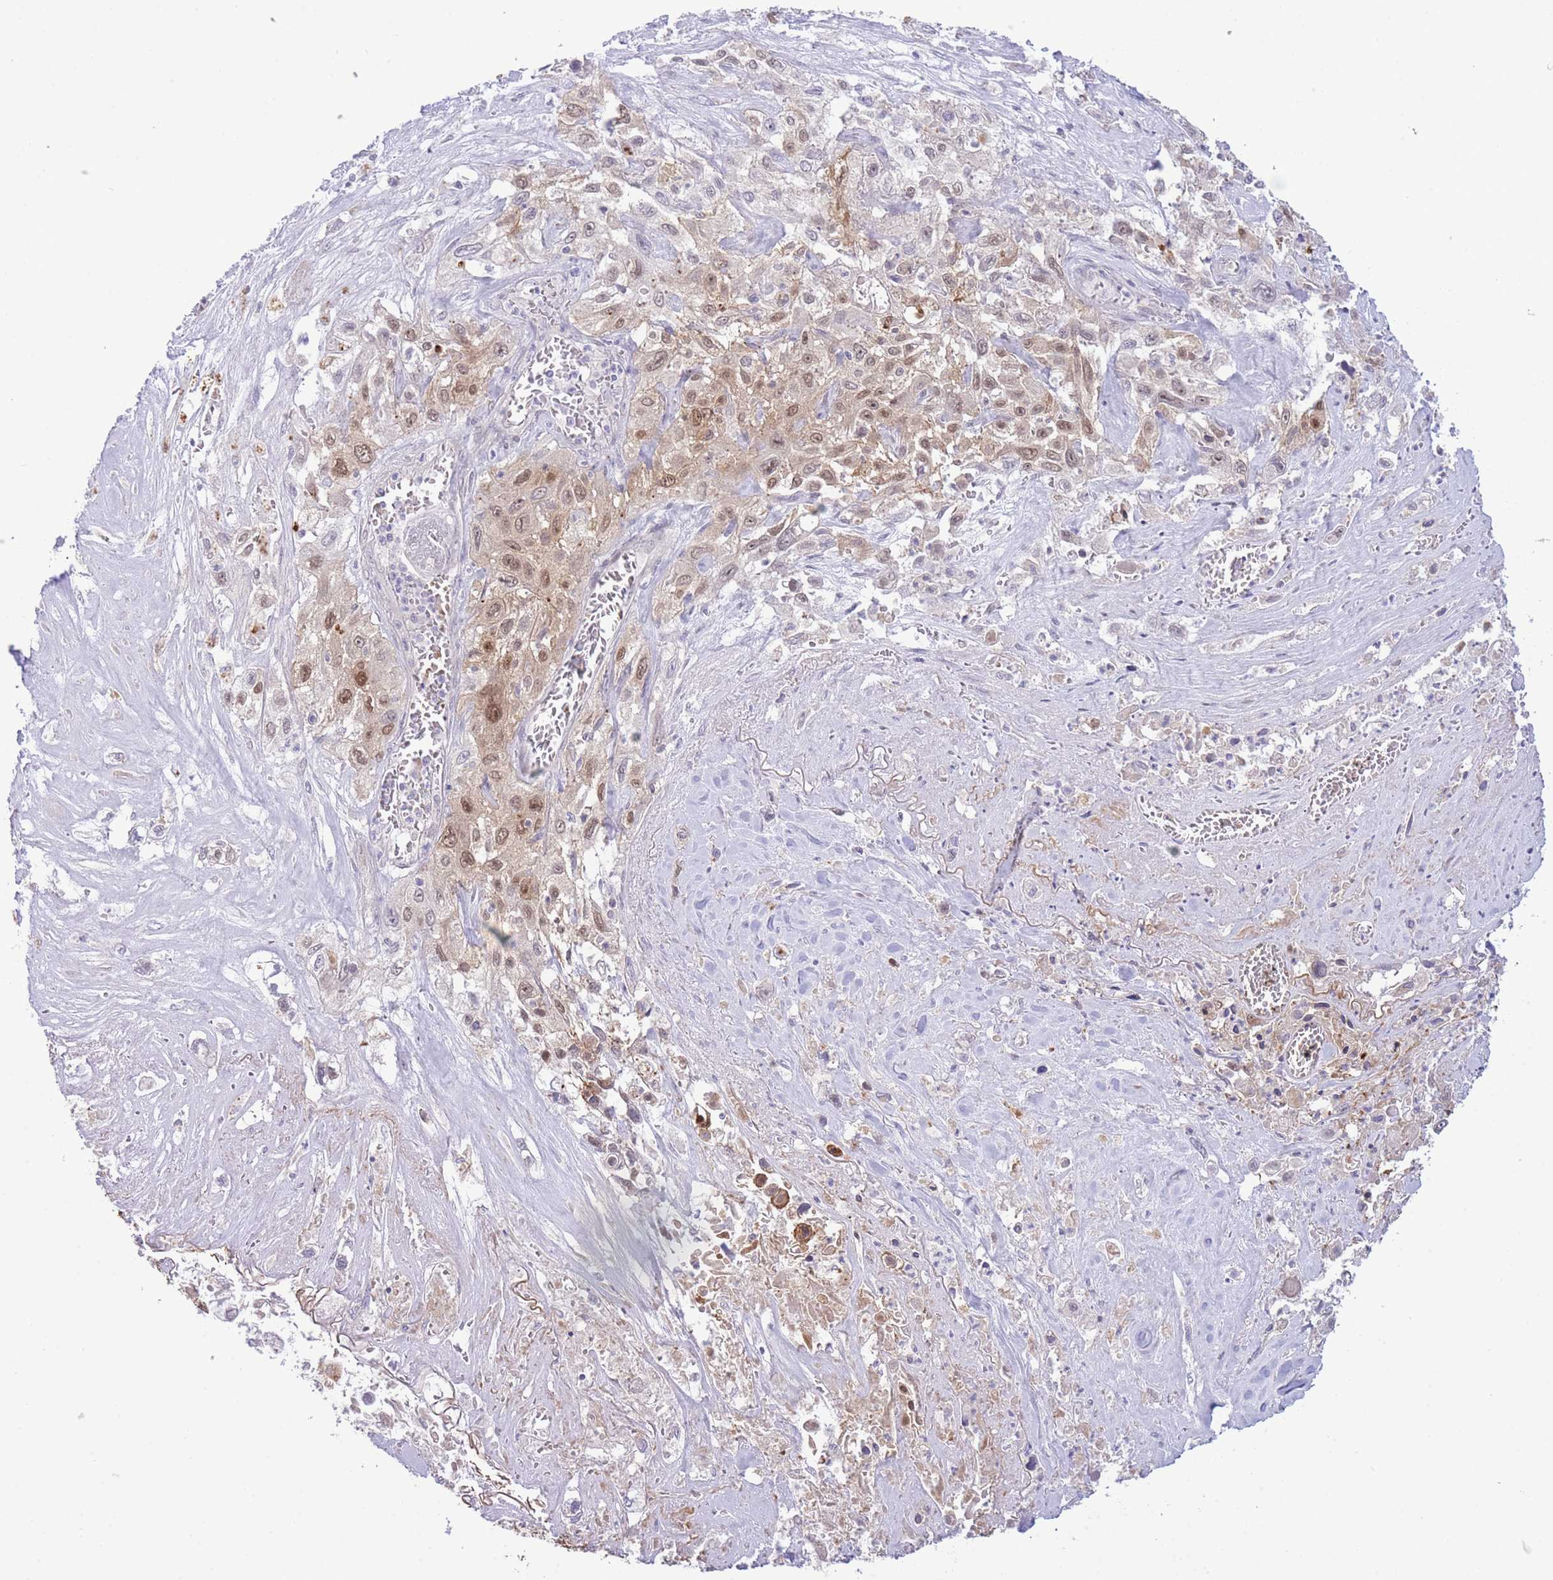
{"staining": {"intensity": "moderate", "quantity": ">75%", "location": "cytoplasmic/membranous,nuclear"}, "tissue": "lung cancer", "cell_type": "Tumor cells", "image_type": "cancer", "snomed": [{"axis": "morphology", "description": "Squamous cell carcinoma, NOS"}, {"axis": "topography", "description": "Lung"}], "caption": "Lung cancer was stained to show a protein in brown. There is medium levels of moderate cytoplasmic/membranous and nuclear staining in about >75% of tumor cells. The protein is stained brown, and the nuclei are stained in blue (DAB IHC with brightfield microscopy, high magnification).", "gene": "FBXO46", "patient": {"sex": "female", "age": 69}}